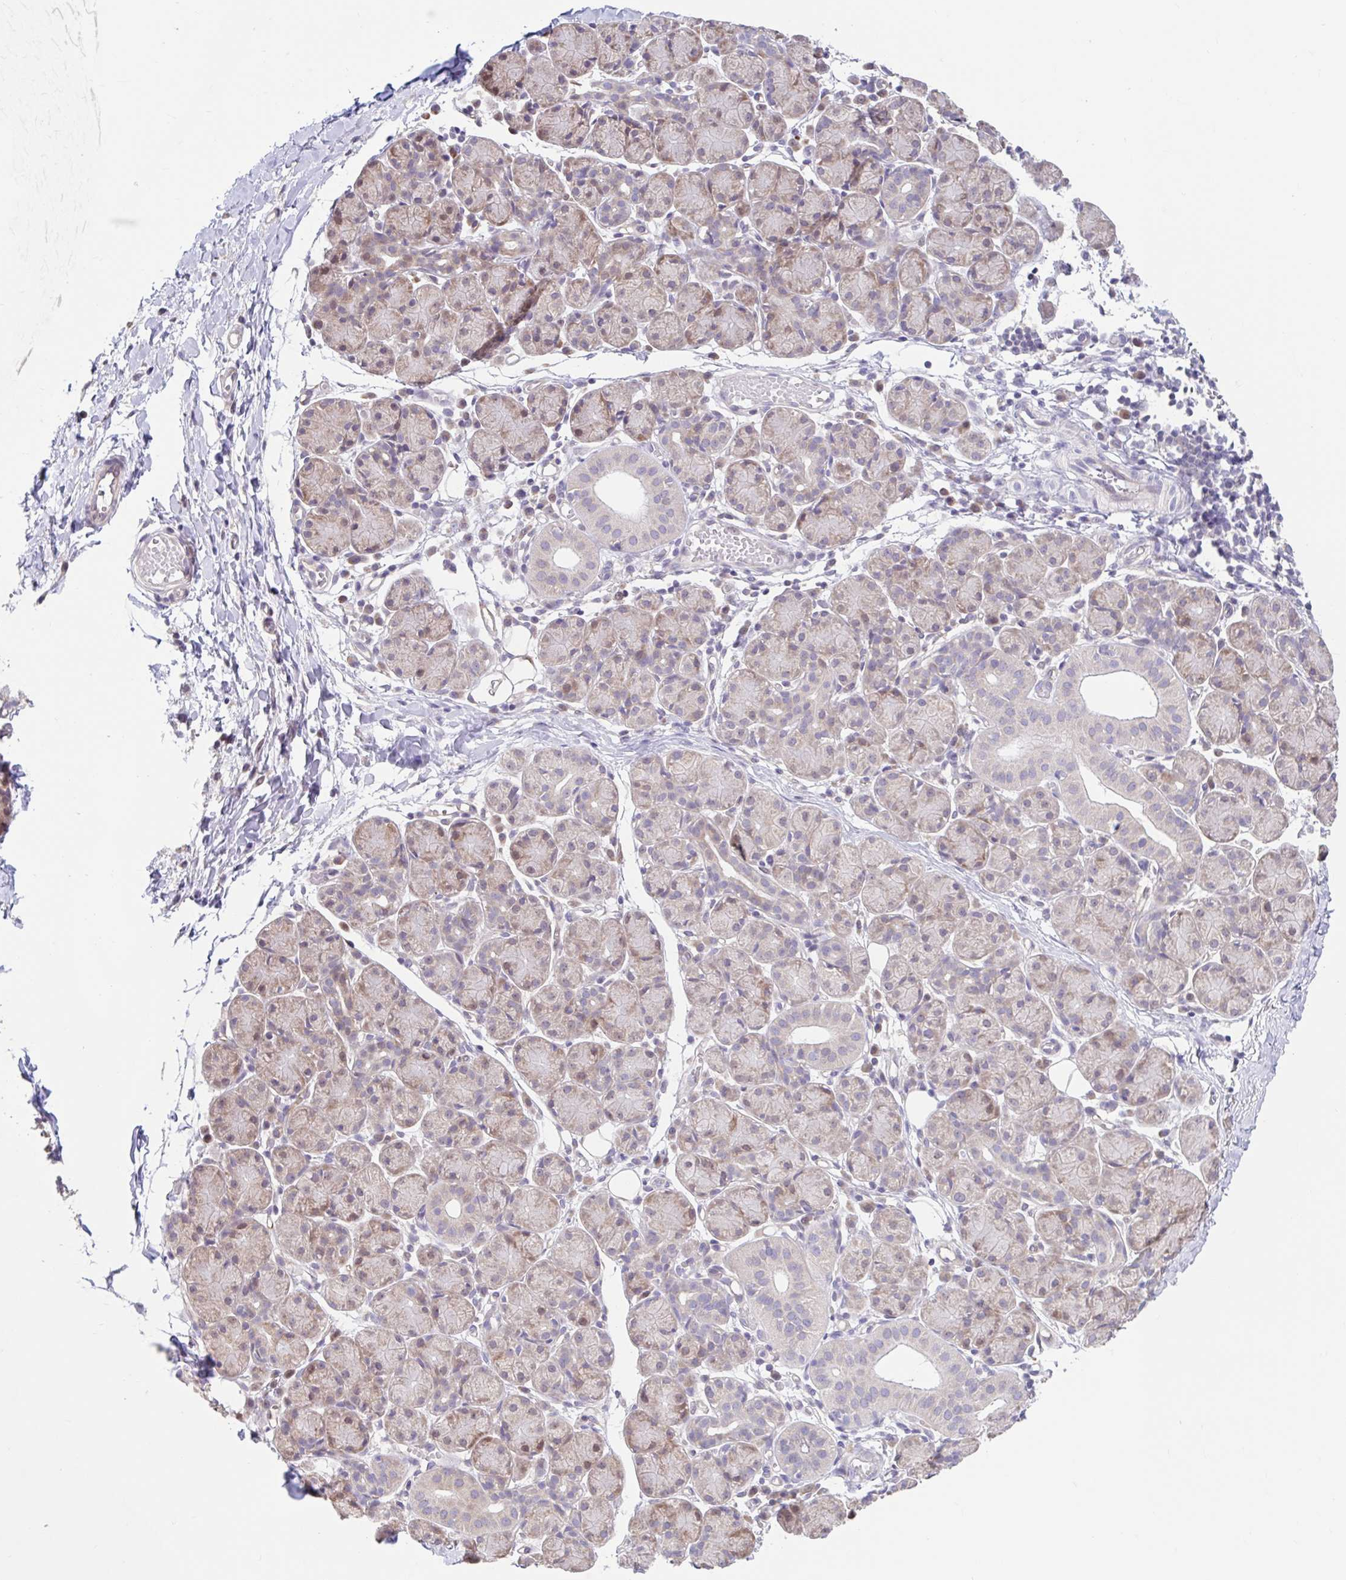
{"staining": {"intensity": "moderate", "quantity": "<25%", "location": "cytoplasmic/membranous"}, "tissue": "salivary gland", "cell_type": "Glandular cells", "image_type": "normal", "snomed": [{"axis": "morphology", "description": "Normal tissue, NOS"}, {"axis": "morphology", "description": "Inflammation, NOS"}, {"axis": "topography", "description": "Lymph node"}, {"axis": "topography", "description": "Salivary gland"}], "caption": "Immunohistochemical staining of normal salivary gland demonstrates moderate cytoplasmic/membranous protein staining in about <25% of glandular cells. (DAB = brown stain, brightfield microscopy at high magnification).", "gene": "NT5C1B", "patient": {"sex": "male", "age": 3}}